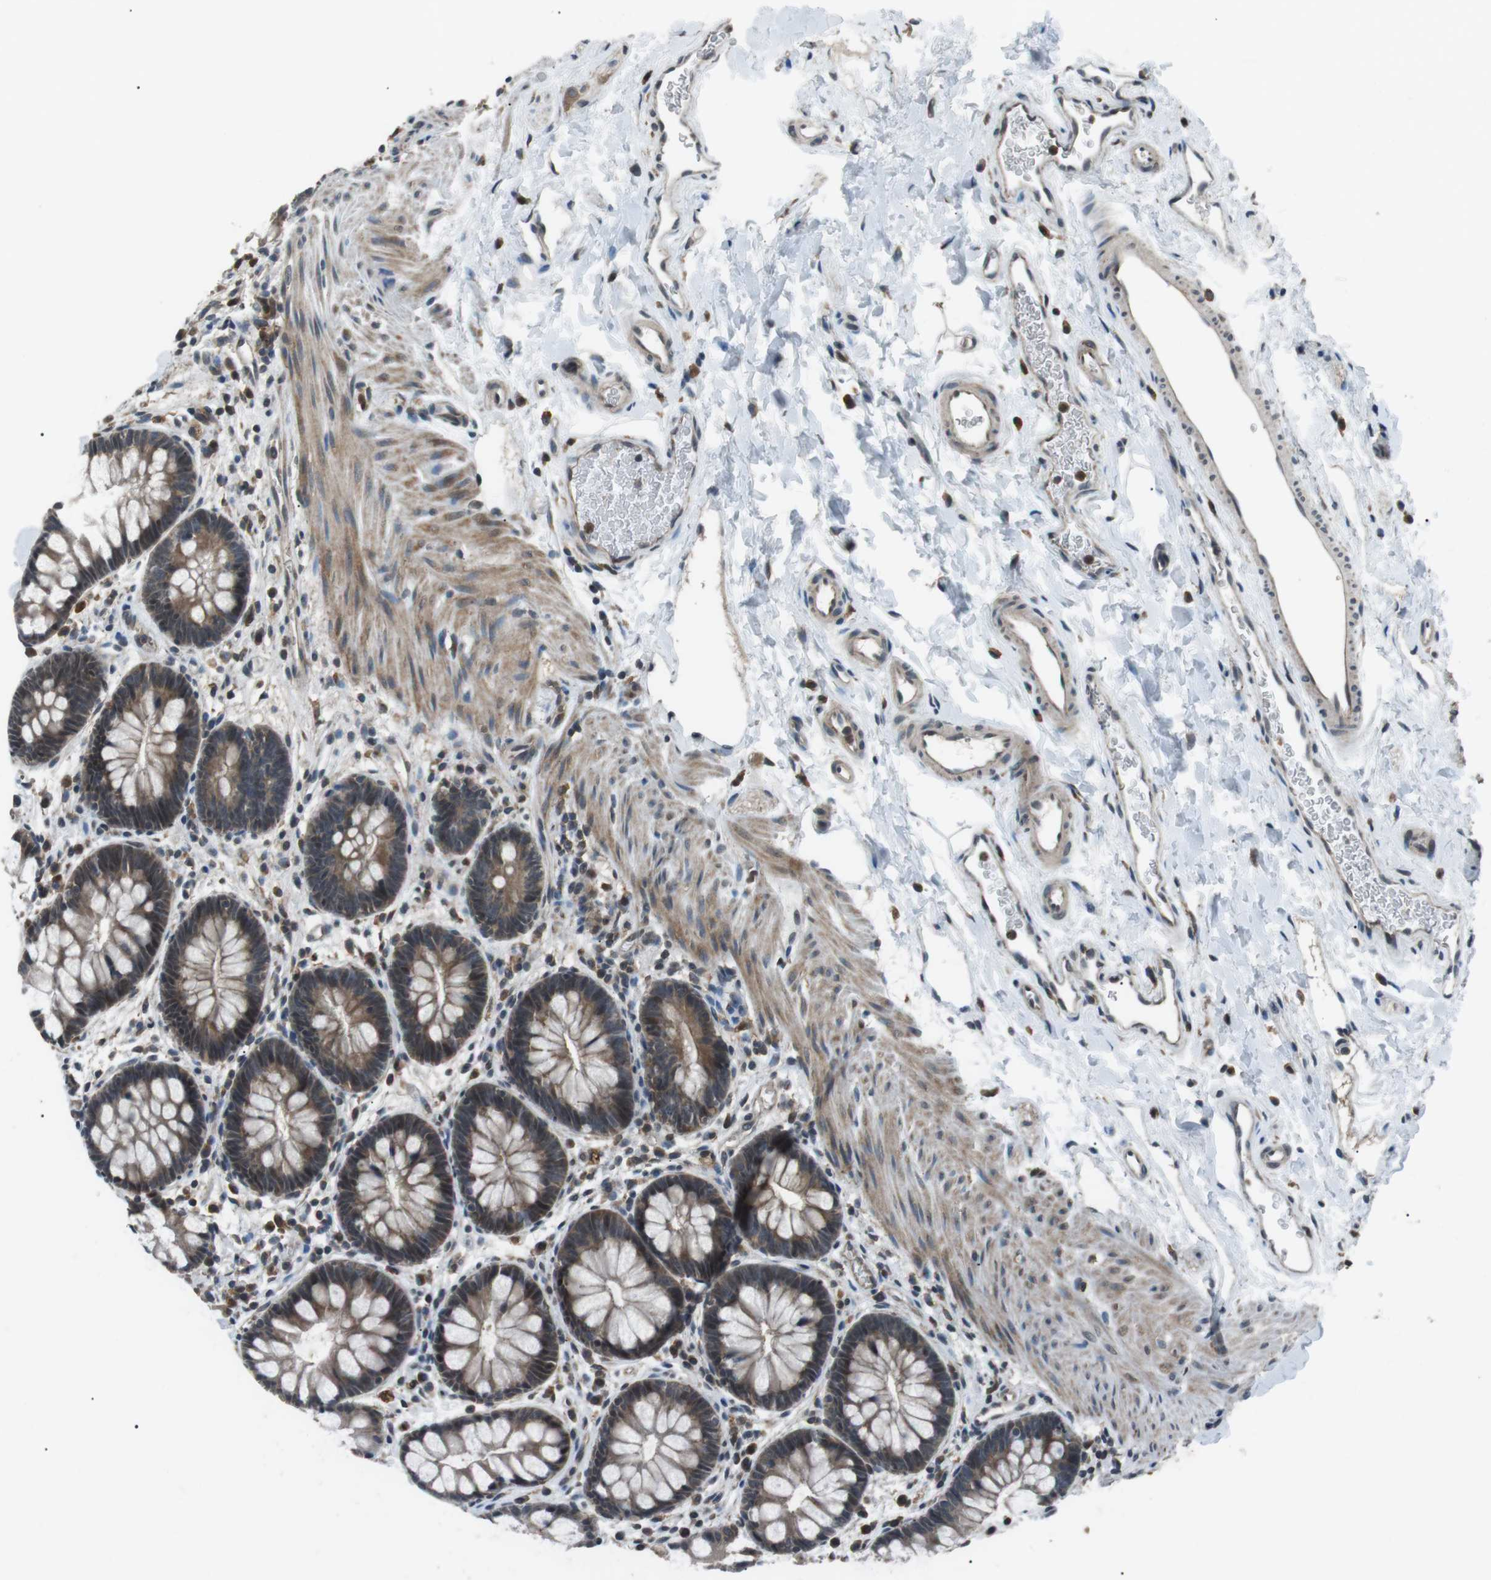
{"staining": {"intensity": "moderate", "quantity": "25%-75%", "location": "cytoplasmic/membranous"}, "tissue": "rectum", "cell_type": "Glandular cells", "image_type": "normal", "snomed": [{"axis": "morphology", "description": "Normal tissue, NOS"}, {"axis": "topography", "description": "Rectum"}], "caption": "Protein analysis of unremarkable rectum exhibits moderate cytoplasmic/membranous expression in approximately 25%-75% of glandular cells. (DAB = brown stain, brightfield microscopy at high magnification).", "gene": "NEK7", "patient": {"sex": "female", "age": 24}}